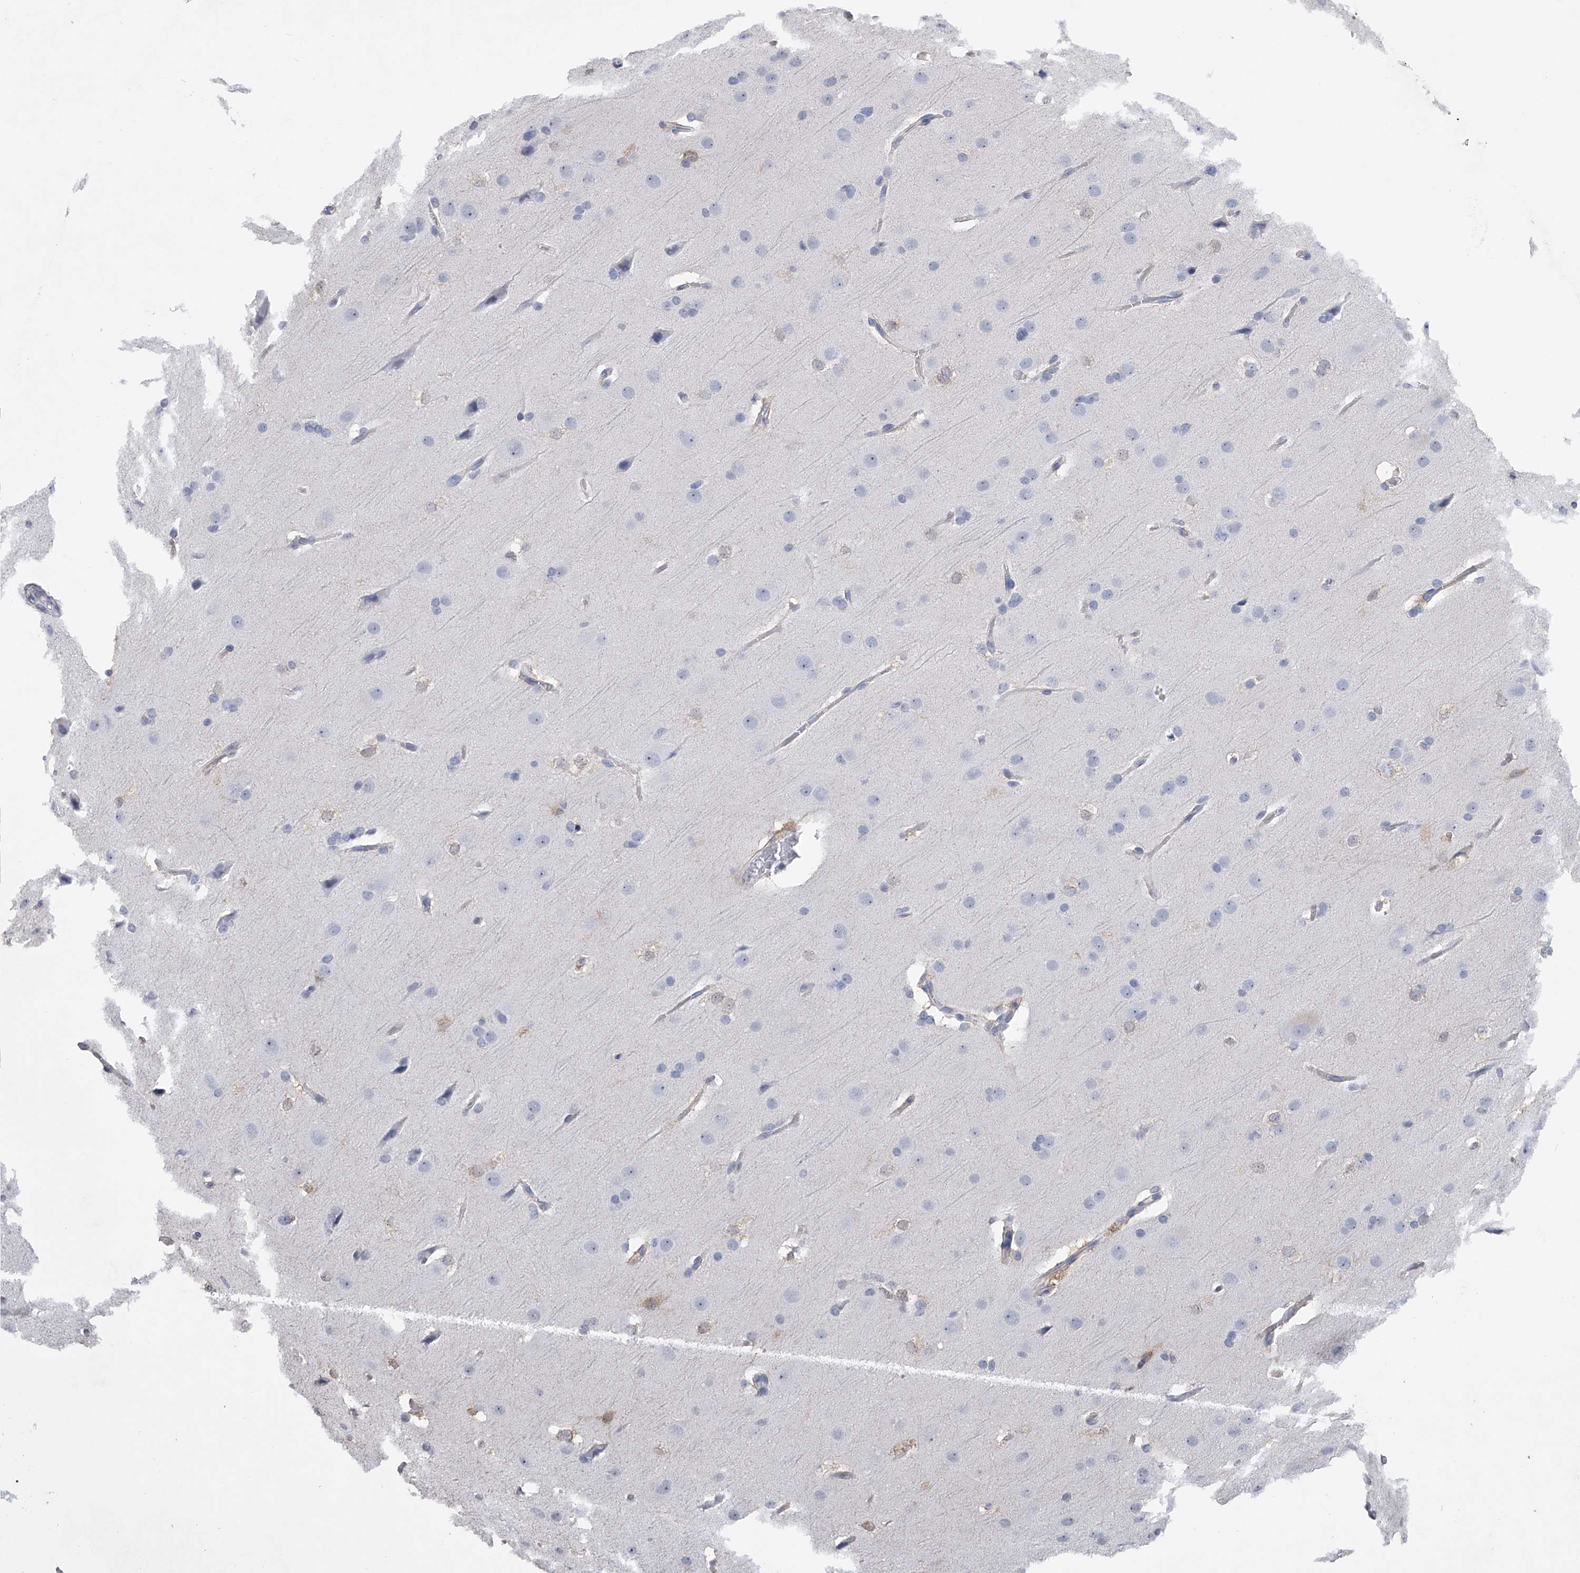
{"staining": {"intensity": "negative", "quantity": "none", "location": "none"}, "tissue": "glioma", "cell_type": "Tumor cells", "image_type": "cancer", "snomed": [{"axis": "morphology", "description": "Glioma, malignant, Low grade"}, {"axis": "topography", "description": "Brain"}], "caption": "This is an IHC histopathology image of human glioma. There is no staining in tumor cells.", "gene": "TASP1", "patient": {"sex": "female", "age": 37}}